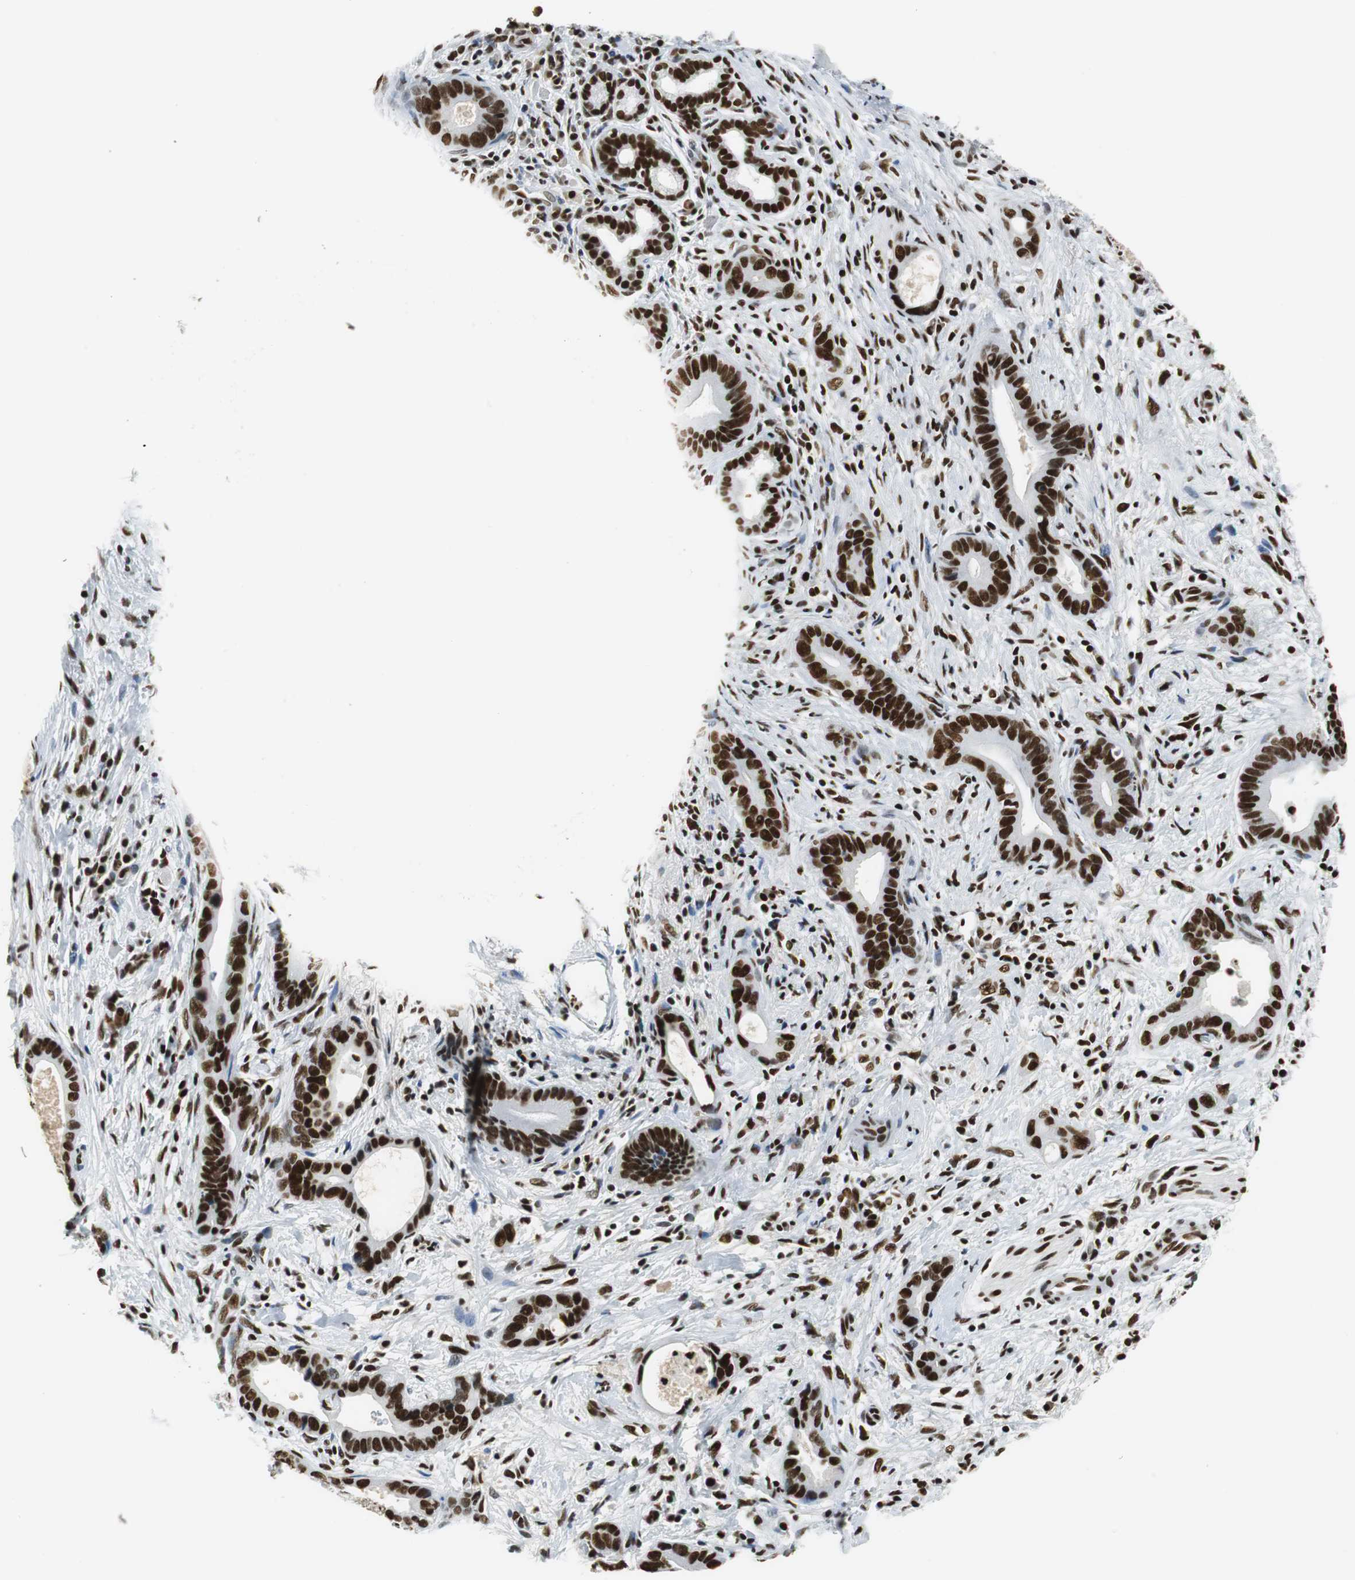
{"staining": {"intensity": "strong", "quantity": ">75%", "location": "nuclear"}, "tissue": "liver cancer", "cell_type": "Tumor cells", "image_type": "cancer", "snomed": [{"axis": "morphology", "description": "Cholangiocarcinoma"}, {"axis": "topography", "description": "Liver"}], "caption": "Human liver cancer stained with a protein marker shows strong staining in tumor cells.", "gene": "PRKDC", "patient": {"sex": "female", "age": 55}}